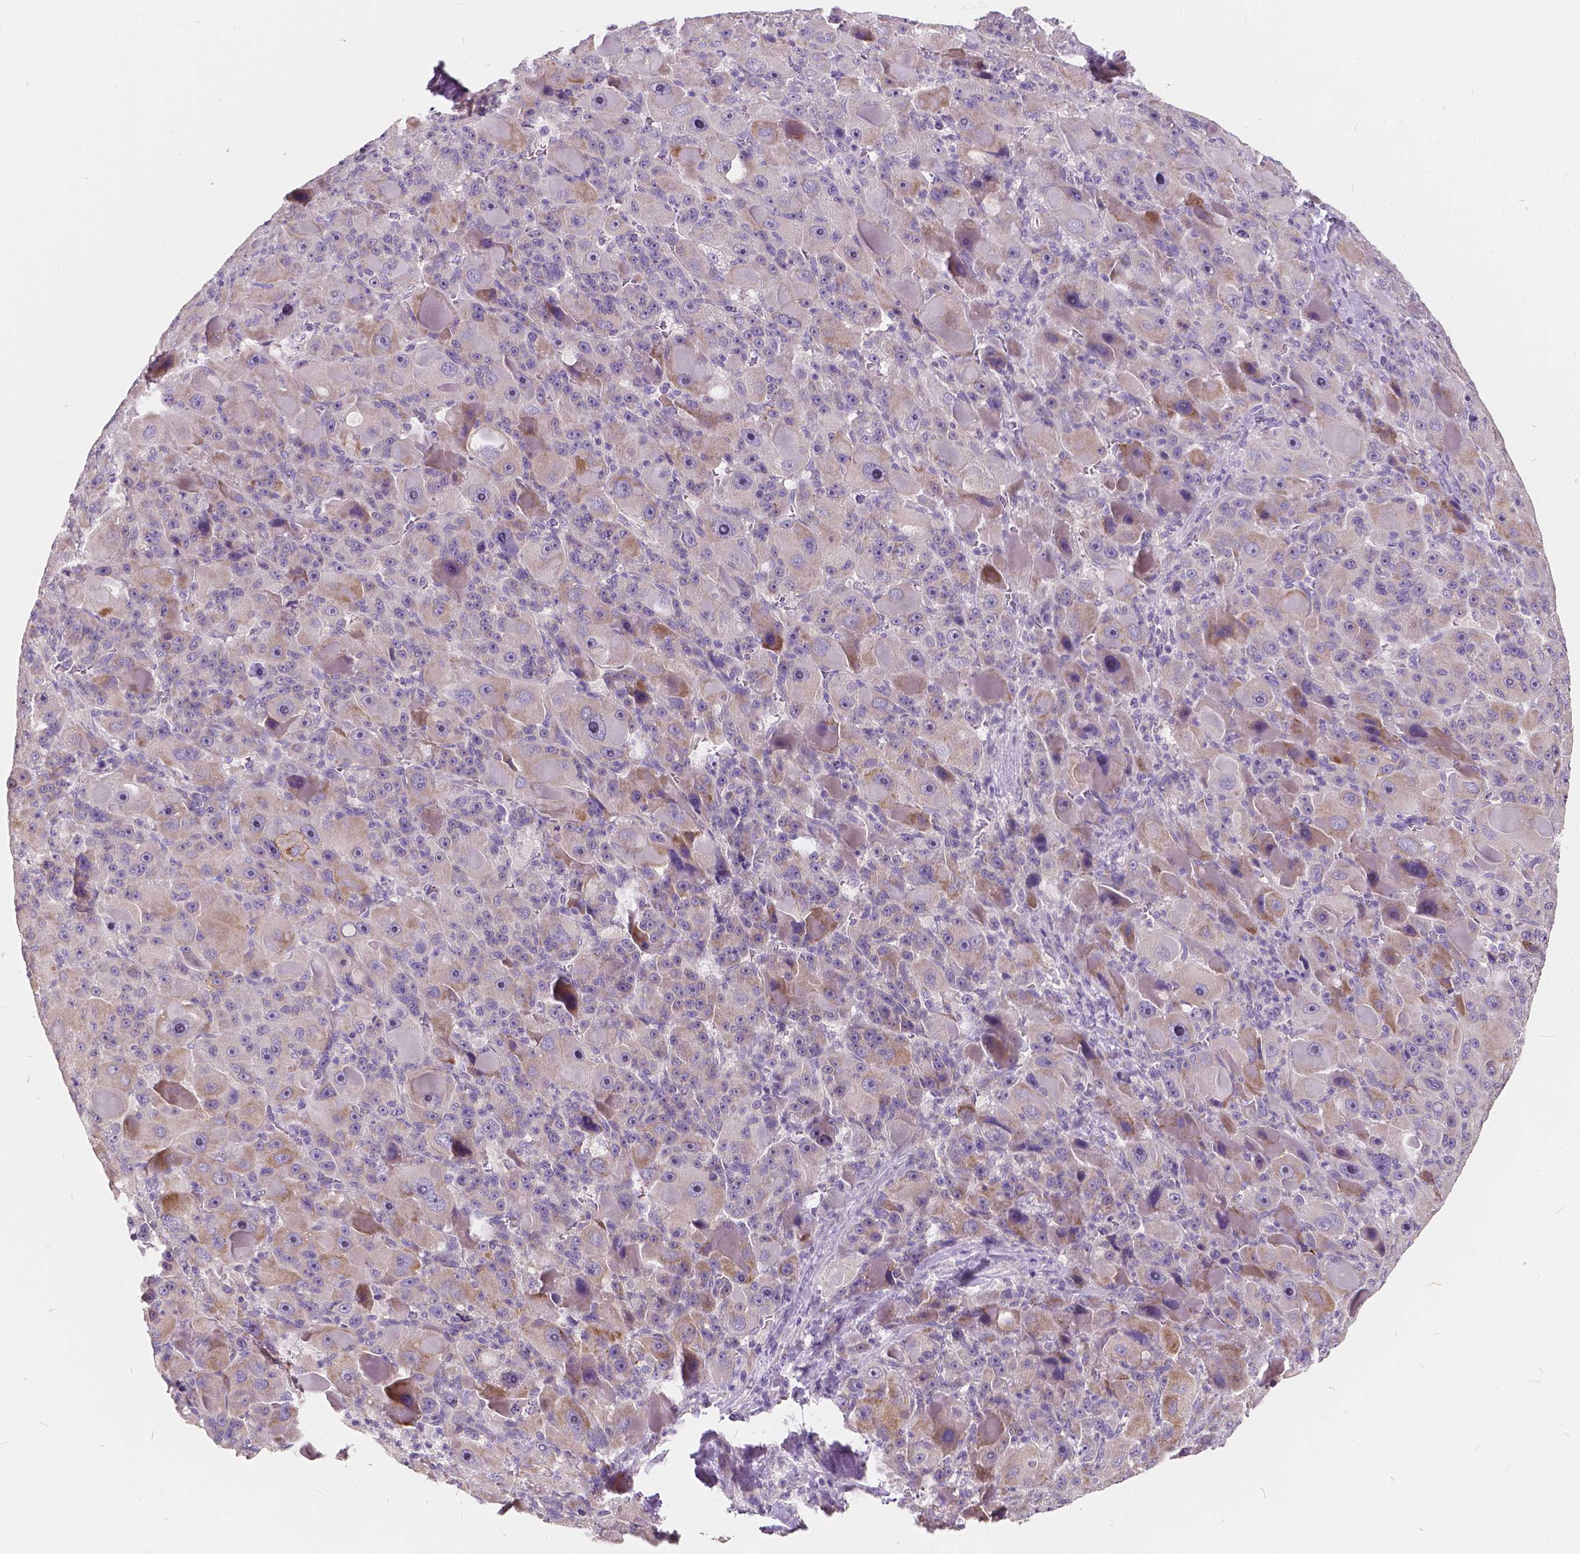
{"staining": {"intensity": "weak", "quantity": "<25%", "location": "cytoplasmic/membranous"}, "tissue": "liver cancer", "cell_type": "Tumor cells", "image_type": "cancer", "snomed": [{"axis": "morphology", "description": "Carcinoma, Hepatocellular, NOS"}, {"axis": "topography", "description": "Liver"}], "caption": "IHC of human liver cancer shows no staining in tumor cells. (DAB IHC visualized using brightfield microscopy, high magnification).", "gene": "SLC7A8", "patient": {"sex": "male", "age": 76}}